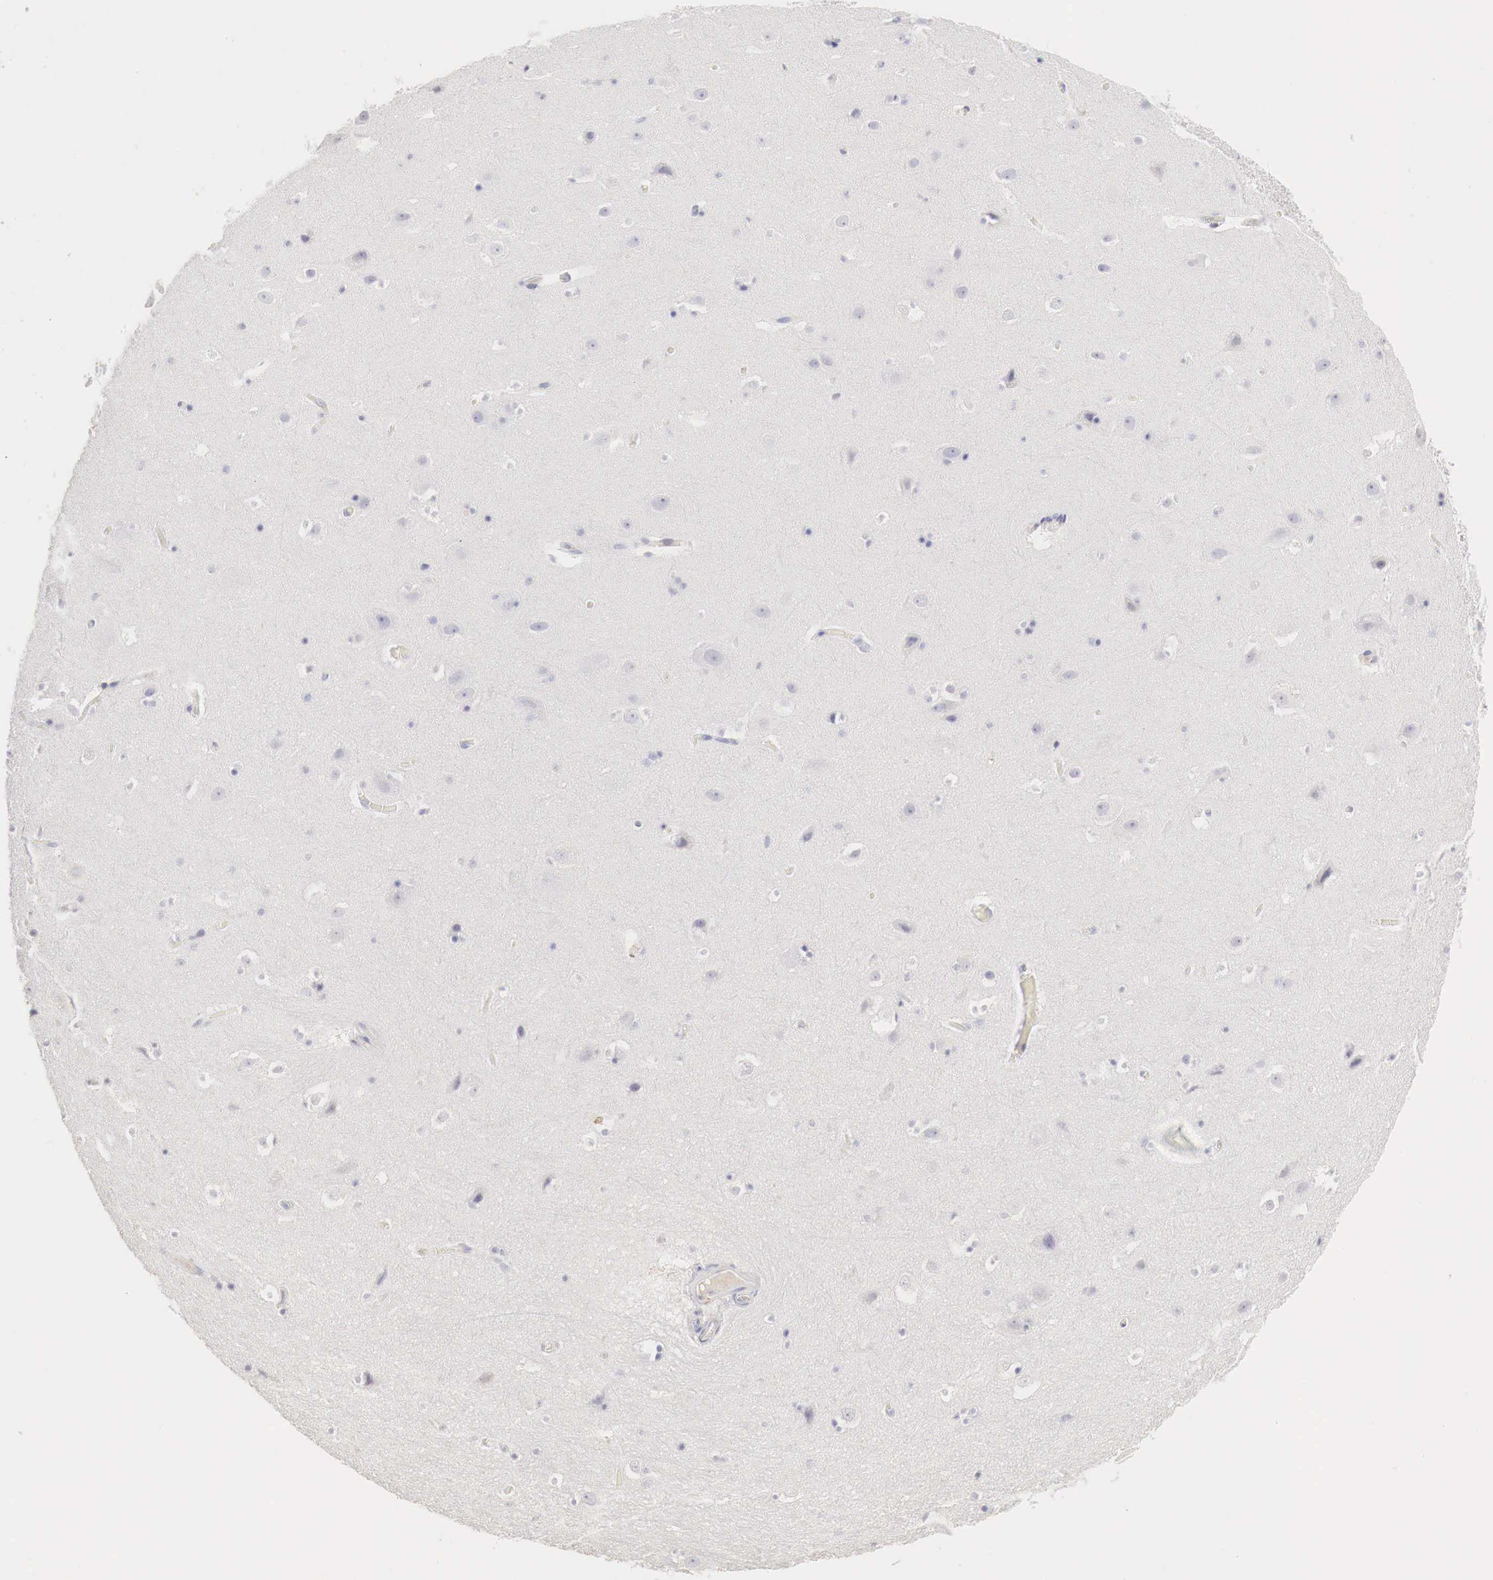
{"staining": {"intensity": "negative", "quantity": "none", "location": "none"}, "tissue": "hippocampus", "cell_type": "Glial cells", "image_type": "normal", "snomed": [{"axis": "morphology", "description": "Normal tissue, NOS"}, {"axis": "topography", "description": "Hippocampus"}], "caption": "Immunohistochemistry (IHC) of normal hippocampus reveals no expression in glial cells.", "gene": "OTC", "patient": {"sex": "male", "age": 45}}